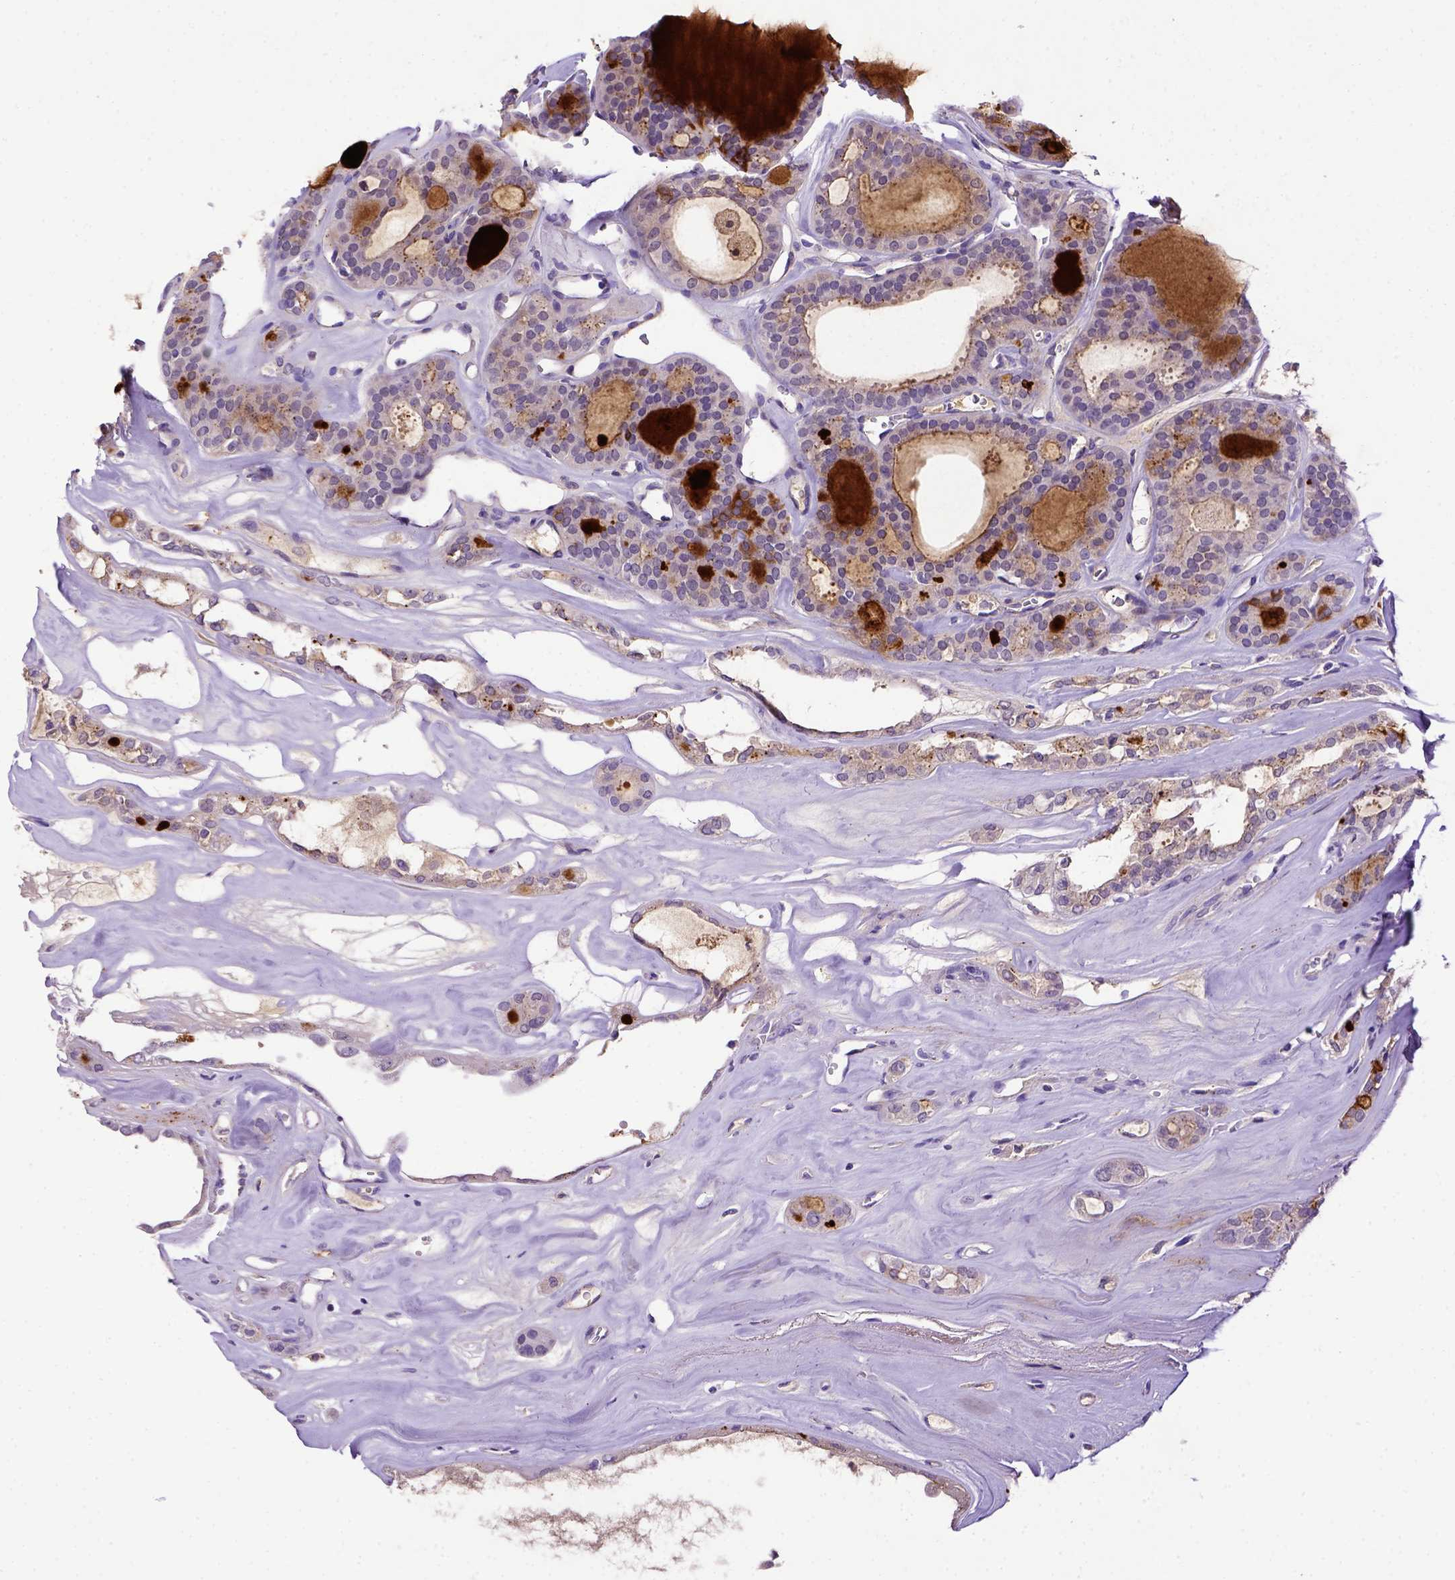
{"staining": {"intensity": "moderate", "quantity": "<25%", "location": "cytoplasmic/membranous"}, "tissue": "thyroid cancer", "cell_type": "Tumor cells", "image_type": "cancer", "snomed": [{"axis": "morphology", "description": "Follicular adenoma carcinoma, NOS"}, {"axis": "topography", "description": "Thyroid gland"}], "caption": "High-magnification brightfield microscopy of thyroid follicular adenoma carcinoma stained with DAB (3,3'-diaminobenzidine) (brown) and counterstained with hematoxylin (blue). tumor cells exhibit moderate cytoplasmic/membranous expression is appreciated in approximately<25% of cells. (DAB (3,3'-diaminobenzidine) IHC, brown staining for protein, blue staining for nuclei).", "gene": "ADAM12", "patient": {"sex": "male", "age": 75}}